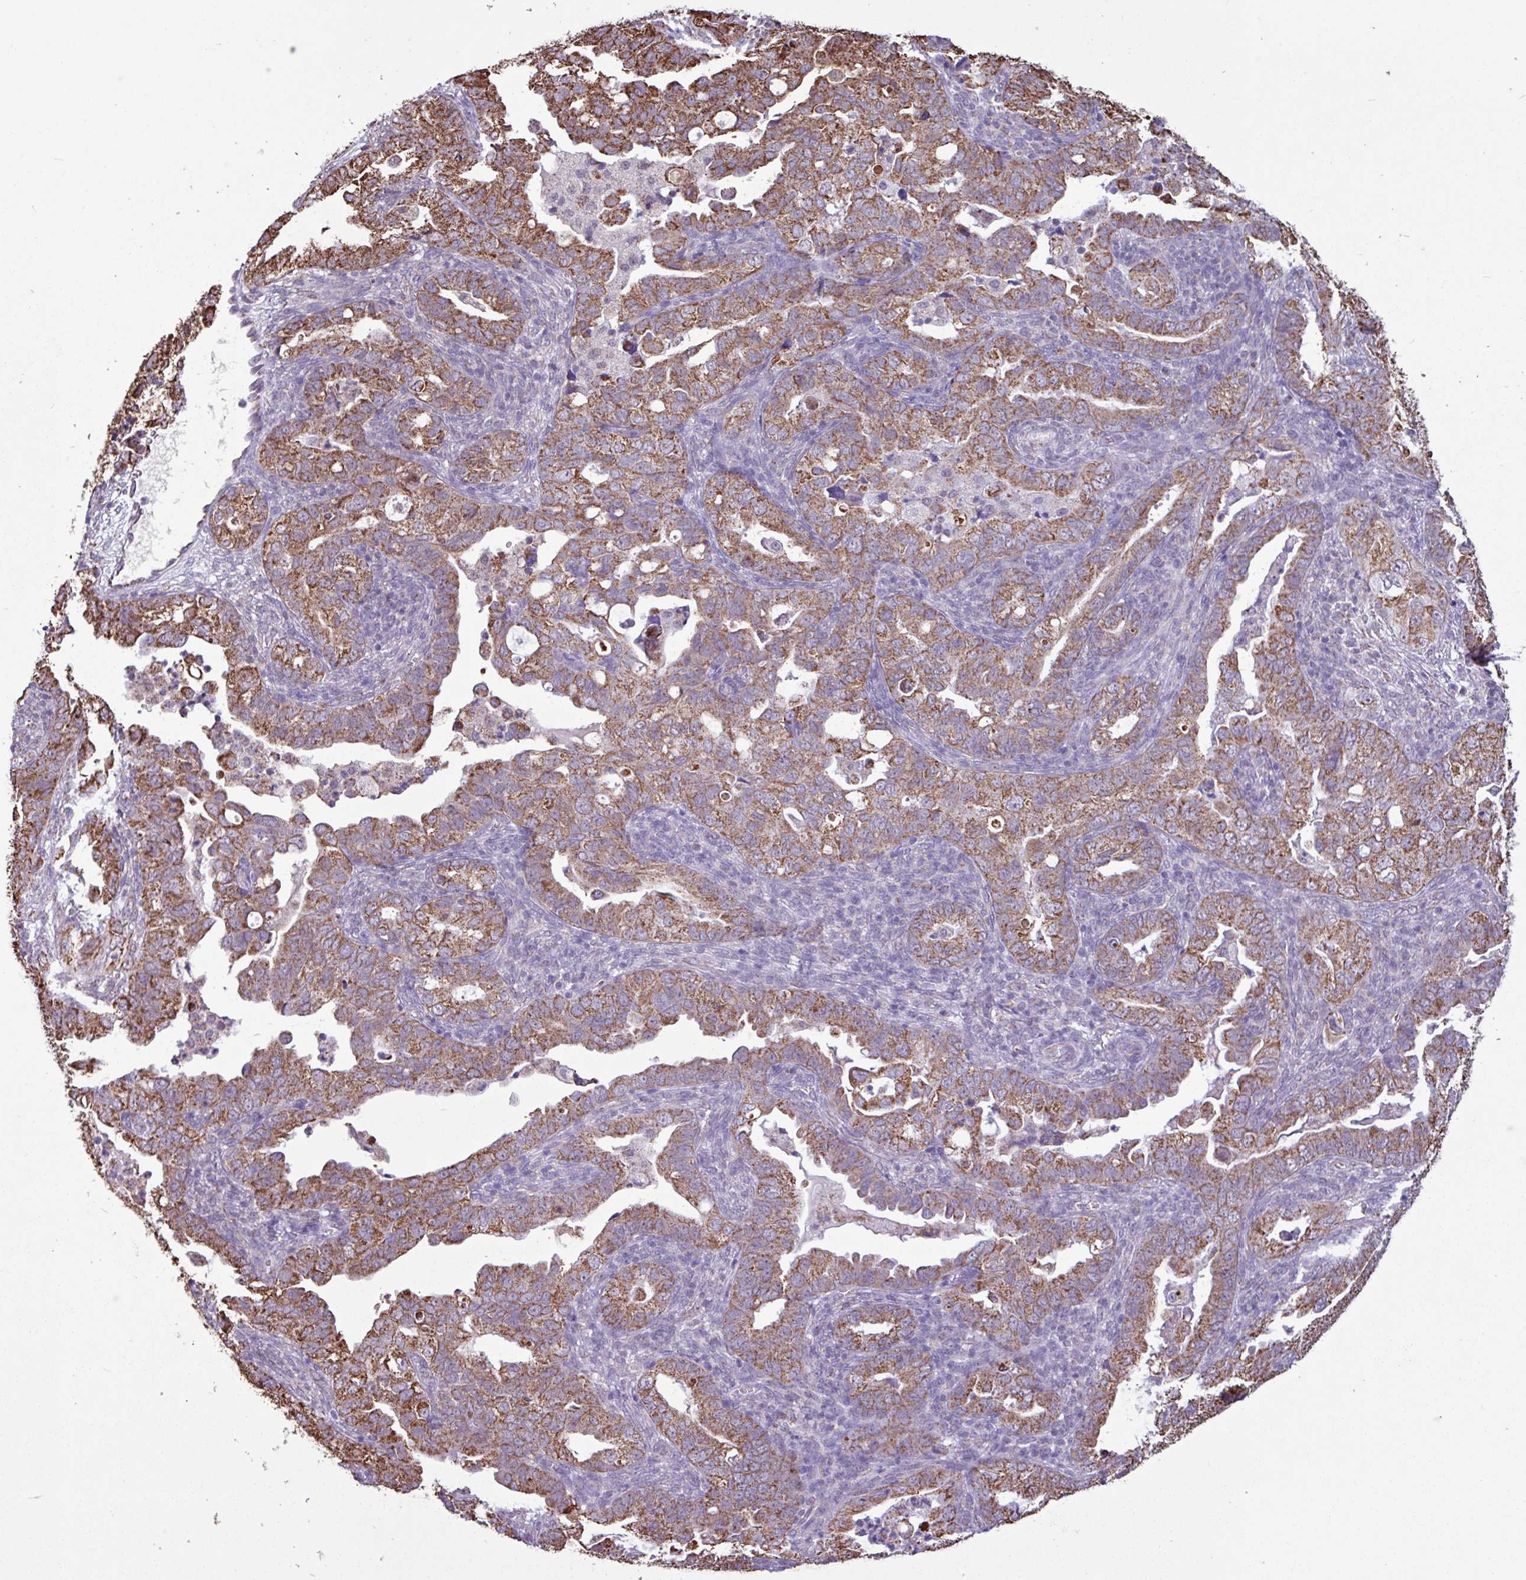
{"staining": {"intensity": "moderate", "quantity": ">75%", "location": "cytoplasmic/membranous"}, "tissue": "endometrial cancer", "cell_type": "Tumor cells", "image_type": "cancer", "snomed": [{"axis": "morphology", "description": "Adenocarcinoma, NOS"}, {"axis": "topography", "description": "Endometrium"}], "caption": "Endometrial cancer was stained to show a protein in brown. There is medium levels of moderate cytoplasmic/membranous expression in approximately >75% of tumor cells.", "gene": "ALG8", "patient": {"sex": "female", "age": 57}}